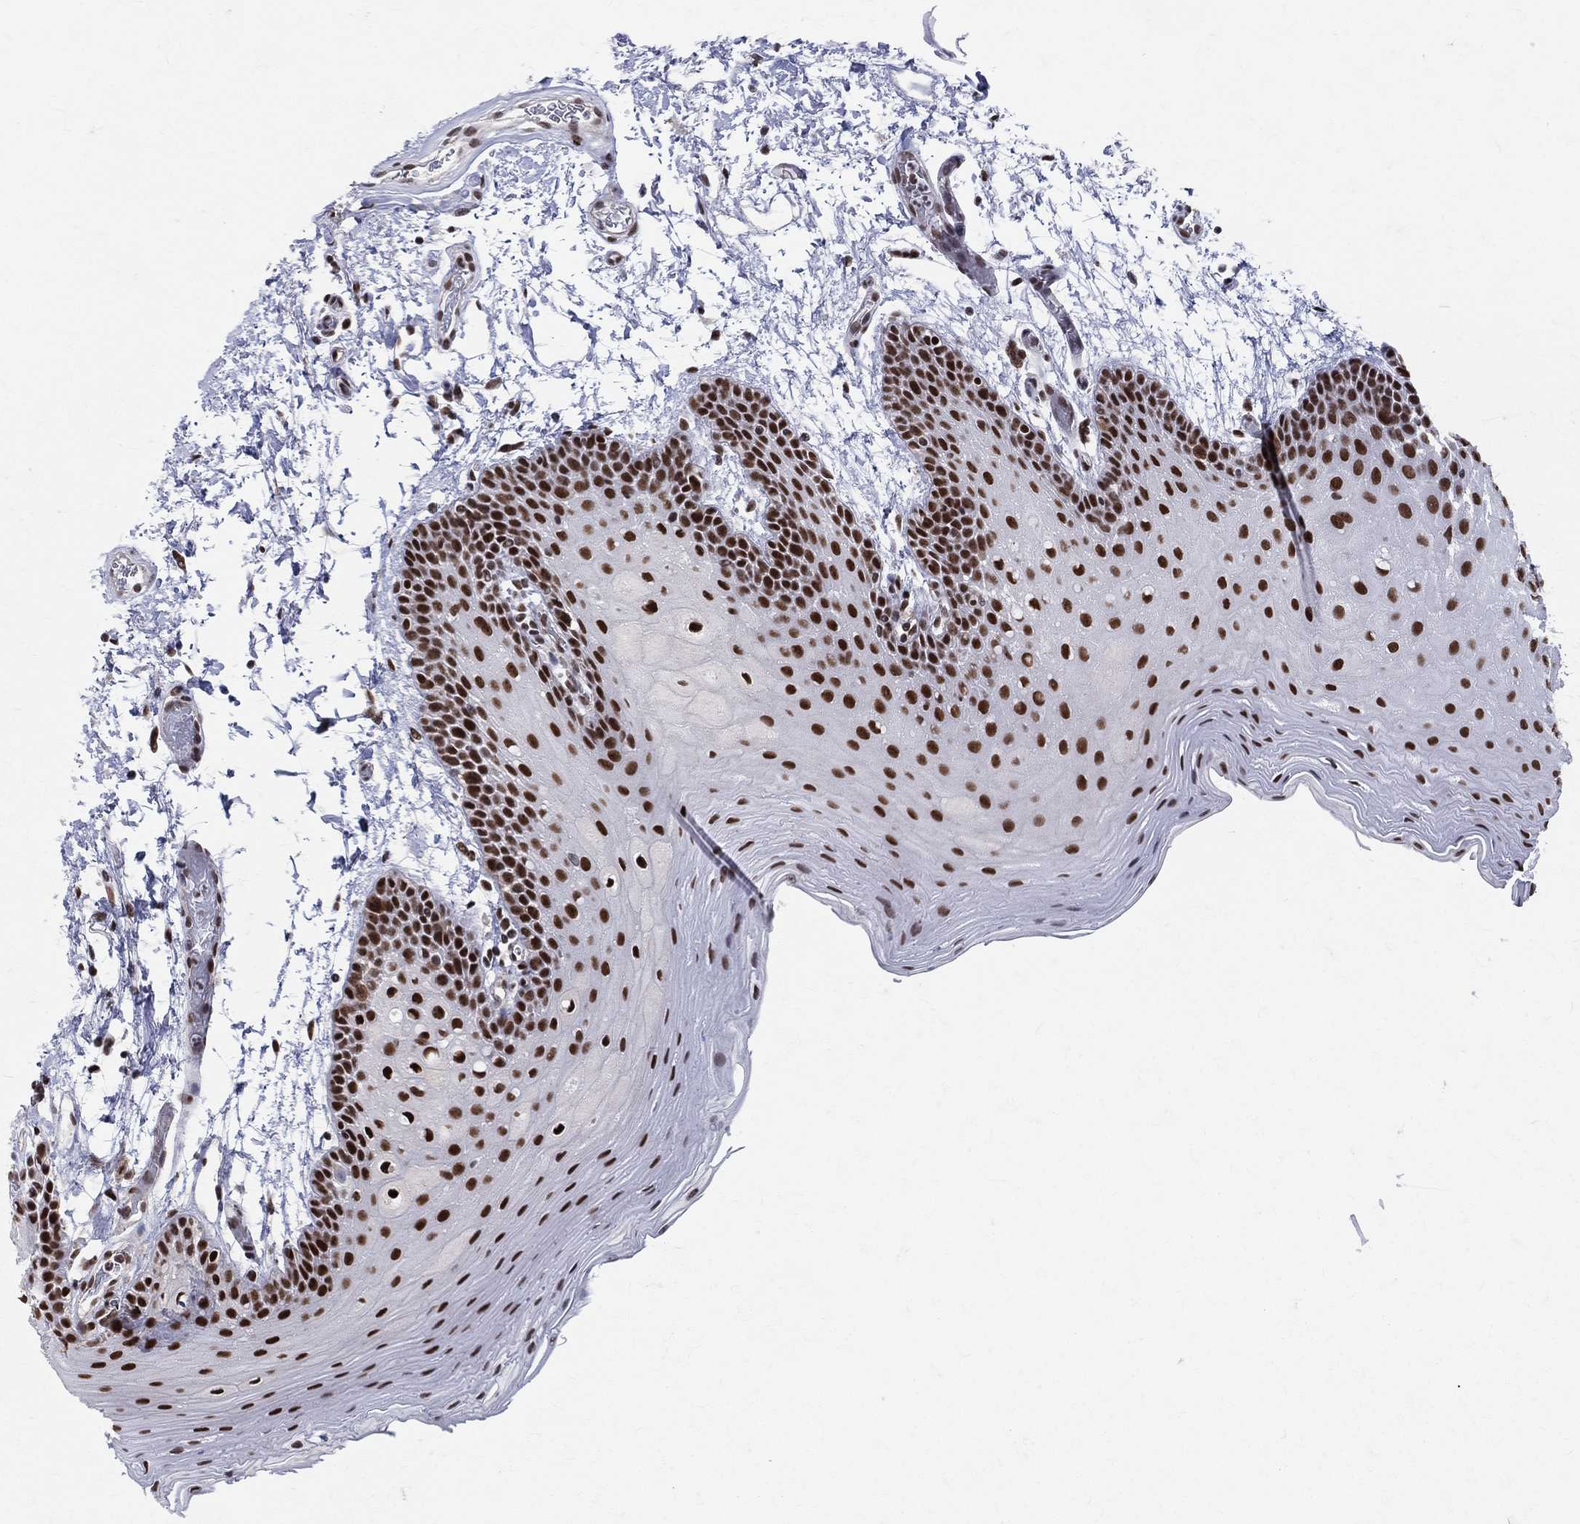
{"staining": {"intensity": "strong", "quantity": ">75%", "location": "nuclear"}, "tissue": "oral mucosa", "cell_type": "Squamous epithelial cells", "image_type": "normal", "snomed": [{"axis": "morphology", "description": "Normal tissue, NOS"}, {"axis": "topography", "description": "Oral tissue"}], "caption": "The photomicrograph demonstrates immunohistochemical staining of unremarkable oral mucosa. There is strong nuclear positivity is appreciated in about >75% of squamous epithelial cells.", "gene": "CDK7", "patient": {"sex": "male", "age": 62}}